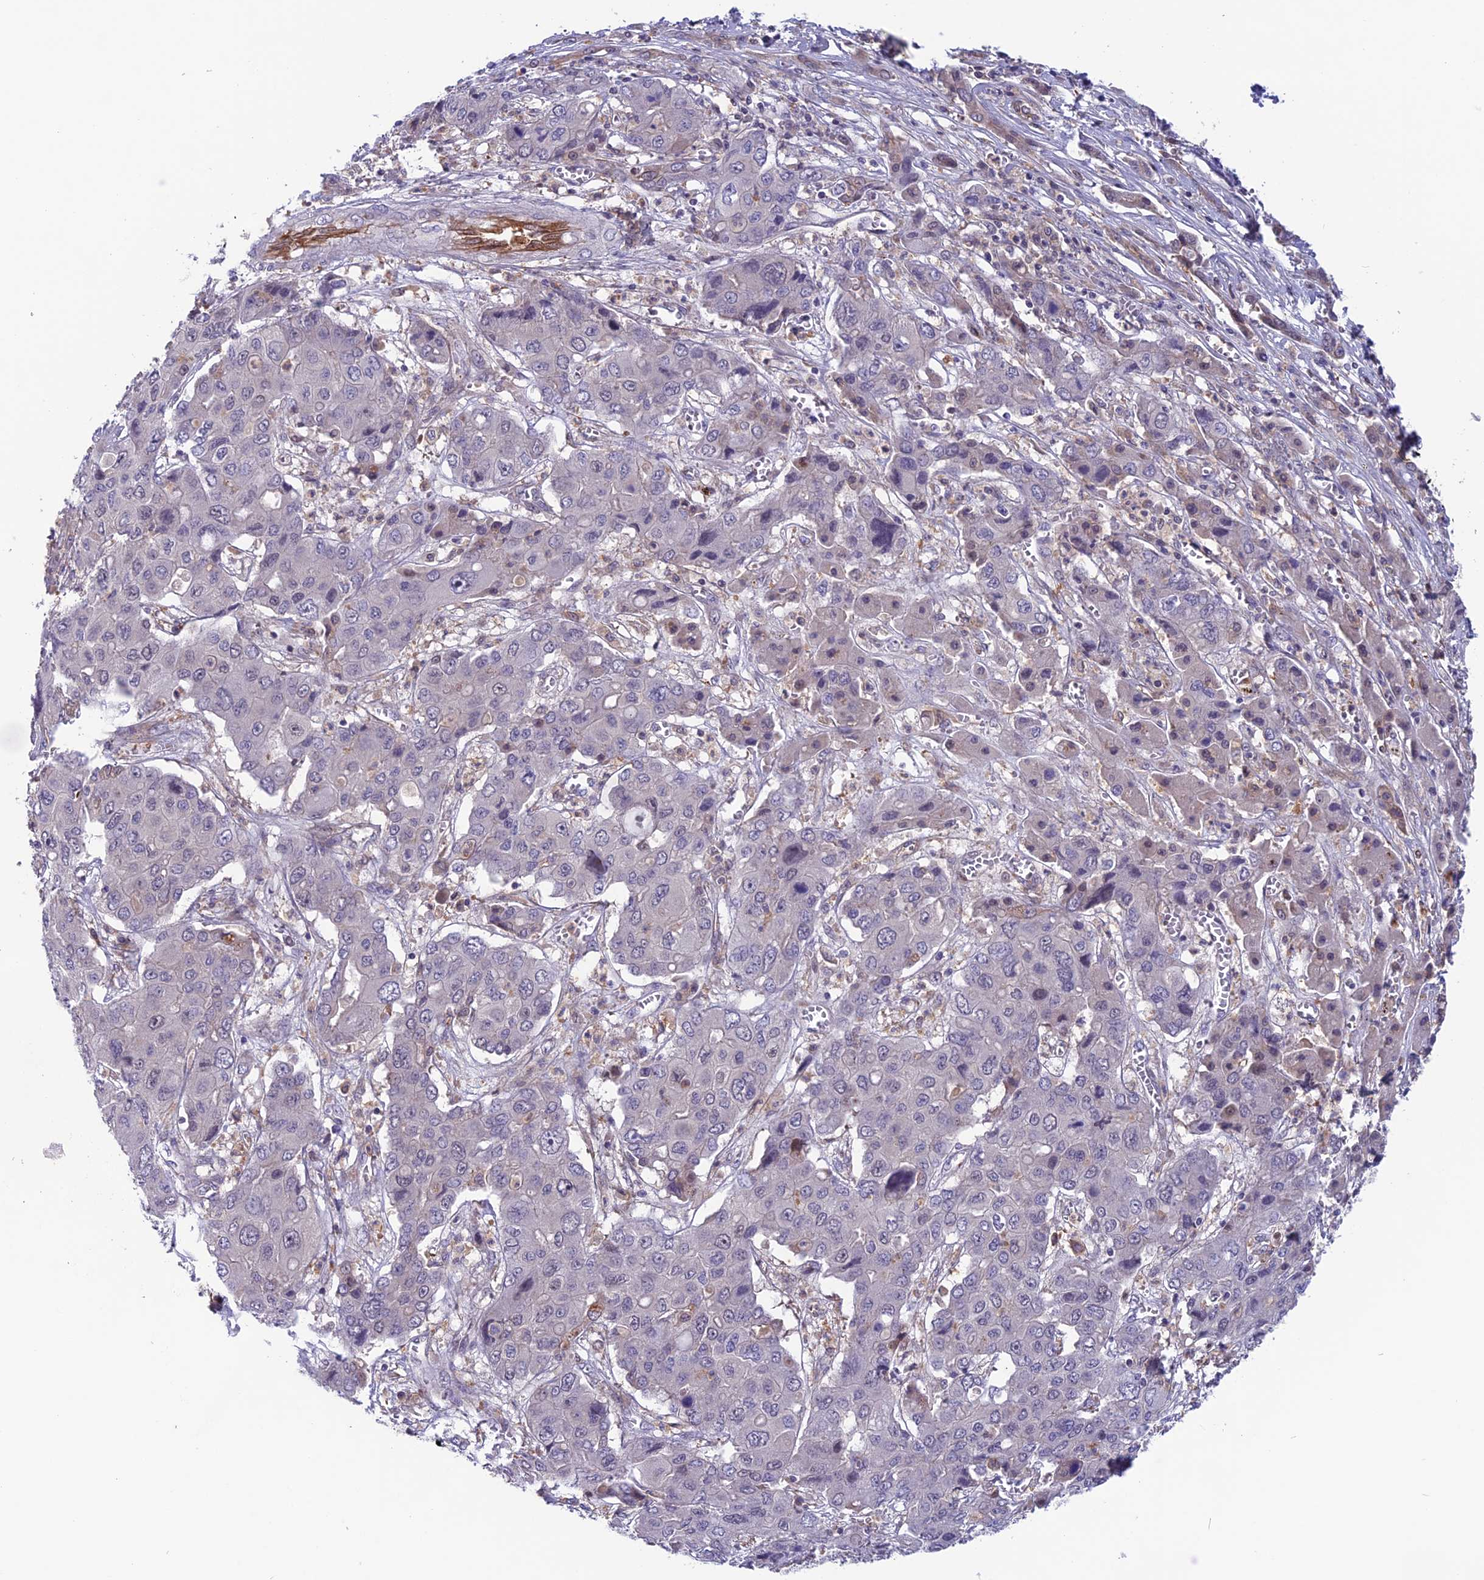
{"staining": {"intensity": "negative", "quantity": "none", "location": "none"}, "tissue": "liver cancer", "cell_type": "Tumor cells", "image_type": "cancer", "snomed": [{"axis": "morphology", "description": "Cholangiocarcinoma"}, {"axis": "topography", "description": "Liver"}], "caption": "This is an IHC micrograph of human liver cholangiocarcinoma. There is no expression in tumor cells.", "gene": "MAST2", "patient": {"sex": "male", "age": 67}}